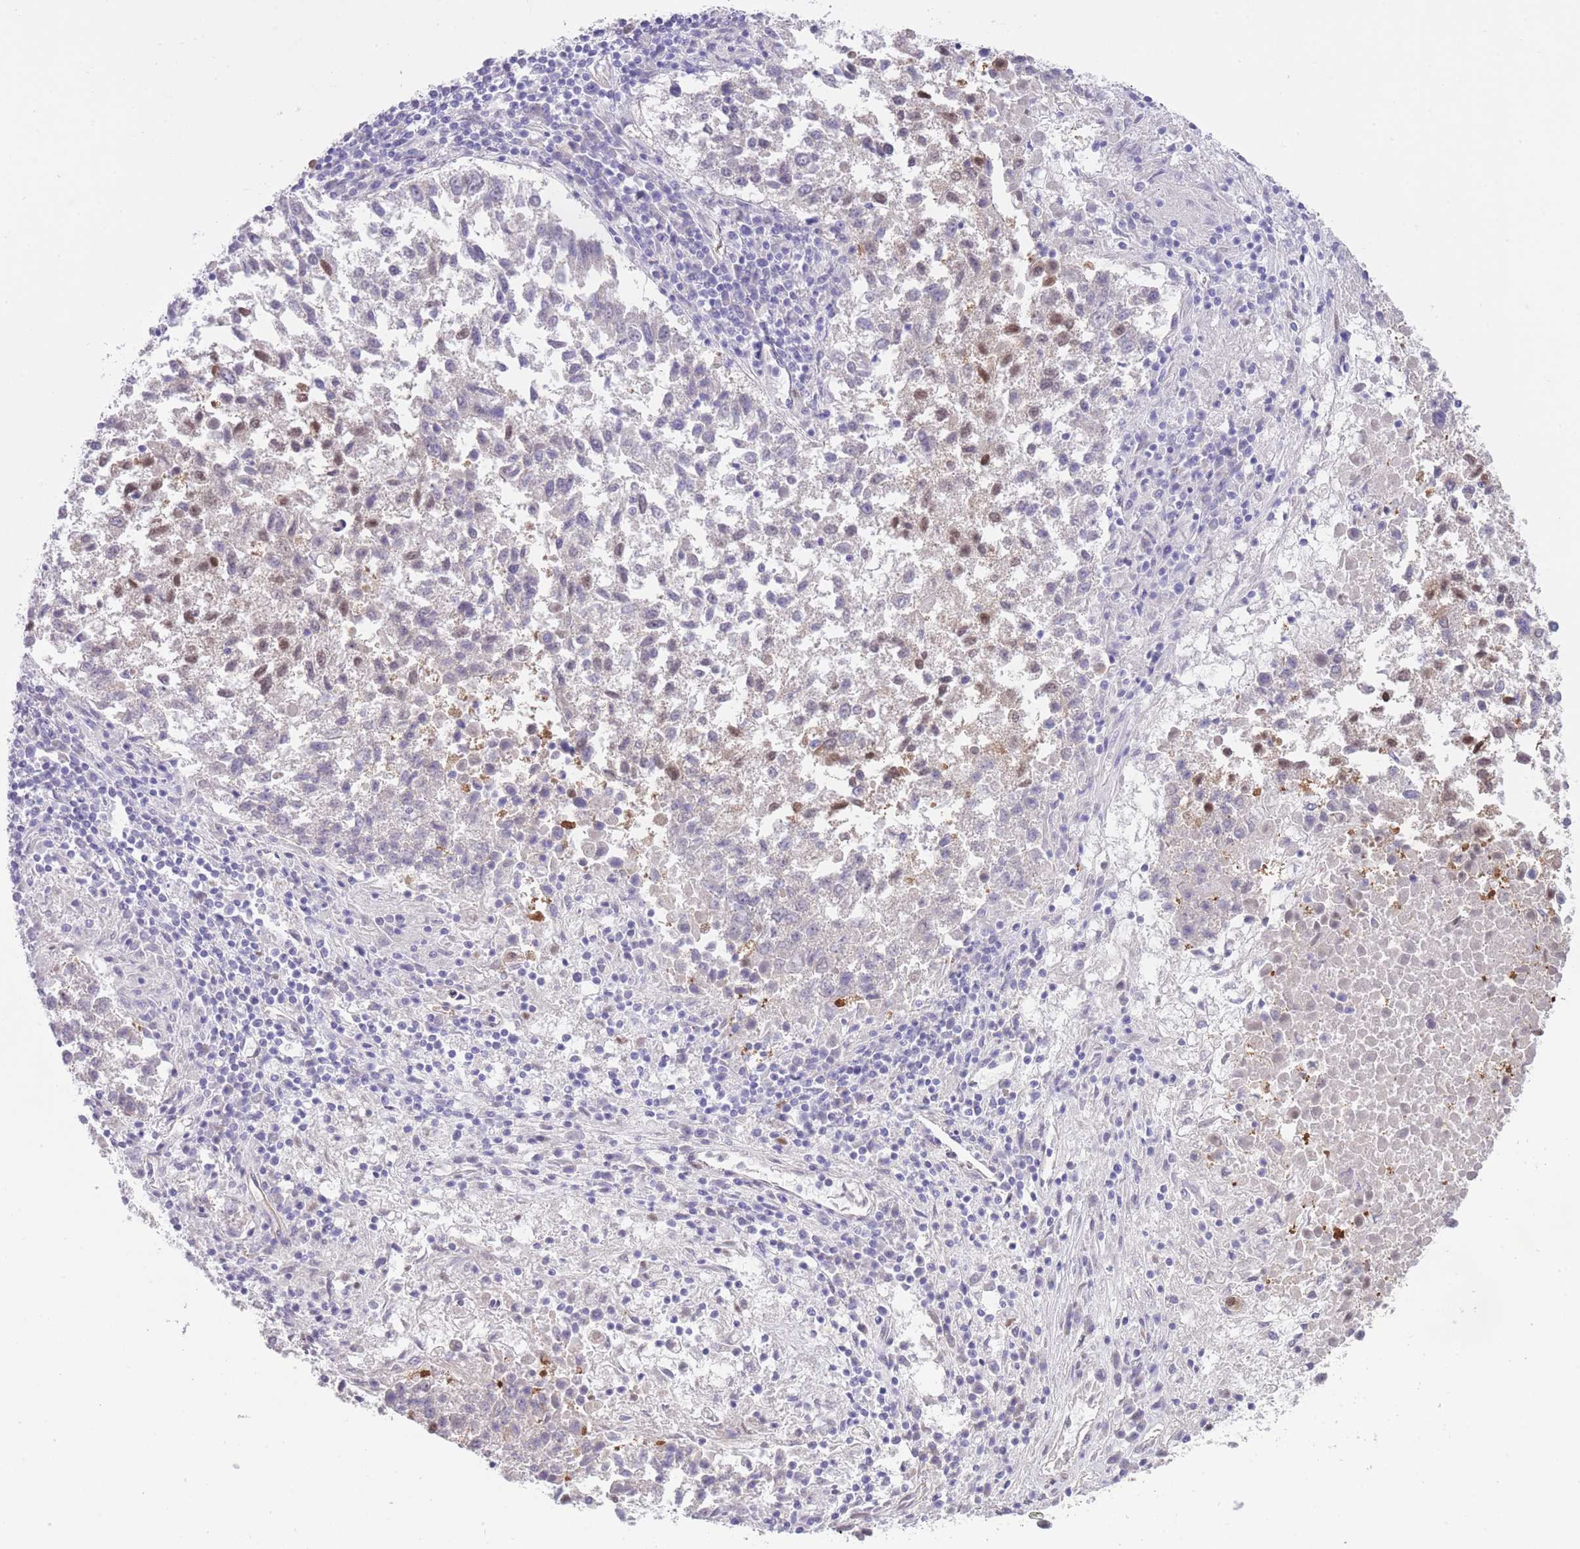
{"staining": {"intensity": "moderate", "quantity": "<25%", "location": "nuclear"}, "tissue": "lung cancer", "cell_type": "Tumor cells", "image_type": "cancer", "snomed": [{"axis": "morphology", "description": "Squamous cell carcinoma, NOS"}, {"axis": "topography", "description": "Lung"}], "caption": "About <25% of tumor cells in squamous cell carcinoma (lung) exhibit moderate nuclear protein positivity as visualized by brown immunohistochemical staining.", "gene": "QTRT1", "patient": {"sex": "male", "age": 73}}